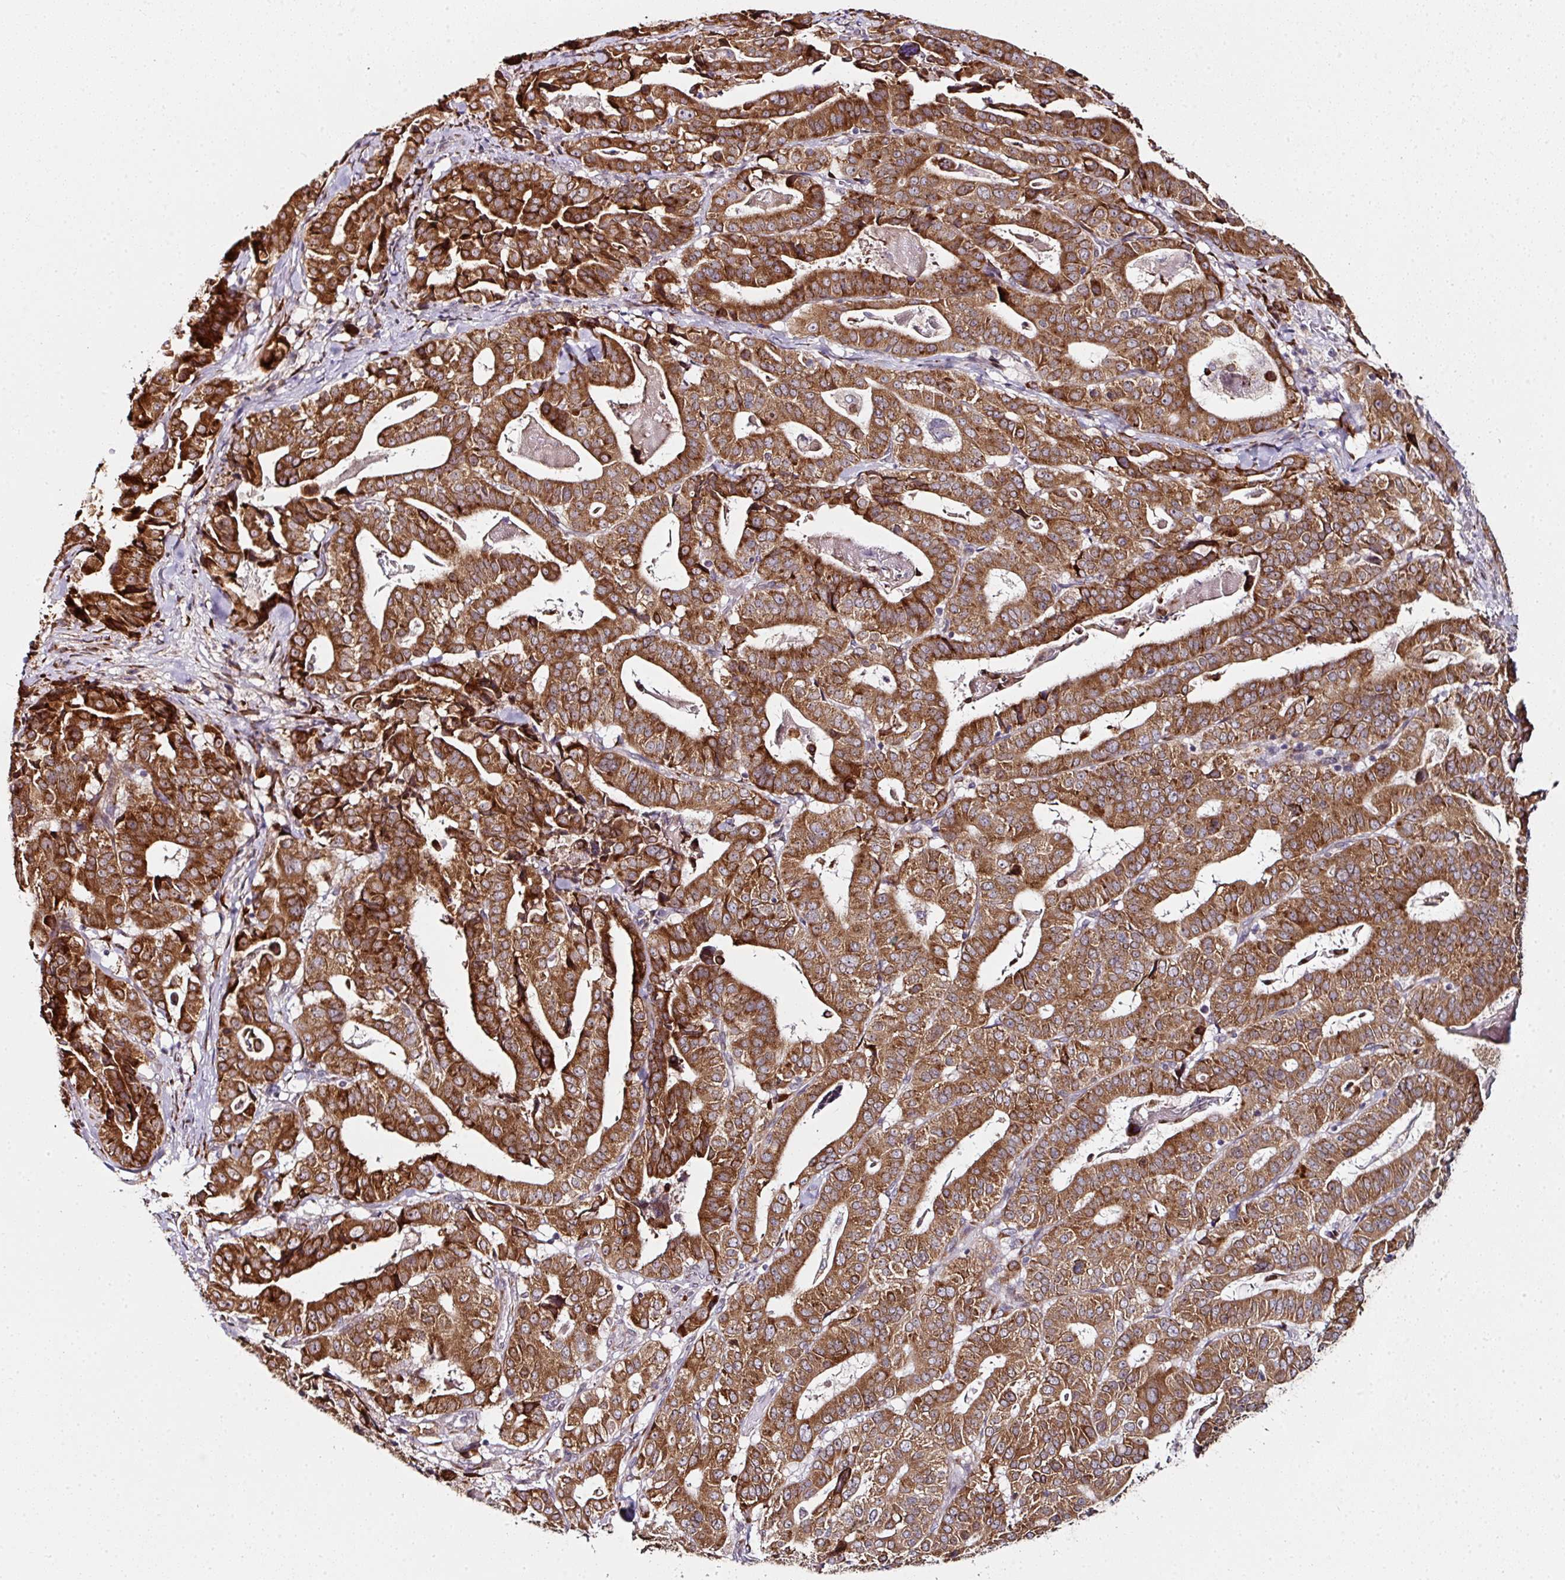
{"staining": {"intensity": "strong", "quantity": ">75%", "location": "cytoplasmic/membranous"}, "tissue": "stomach cancer", "cell_type": "Tumor cells", "image_type": "cancer", "snomed": [{"axis": "morphology", "description": "Adenocarcinoma, NOS"}, {"axis": "topography", "description": "Stomach"}], "caption": "Immunohistochemistry (IHC) (DAB) staining of stomach cancer (adenocarcinoma) shows strong cytoplasmic/membranous protein staining in approximately >75% of tumor cells.", "gene": "APOLD1", "patient": {"sex": "male", "age": 48}}